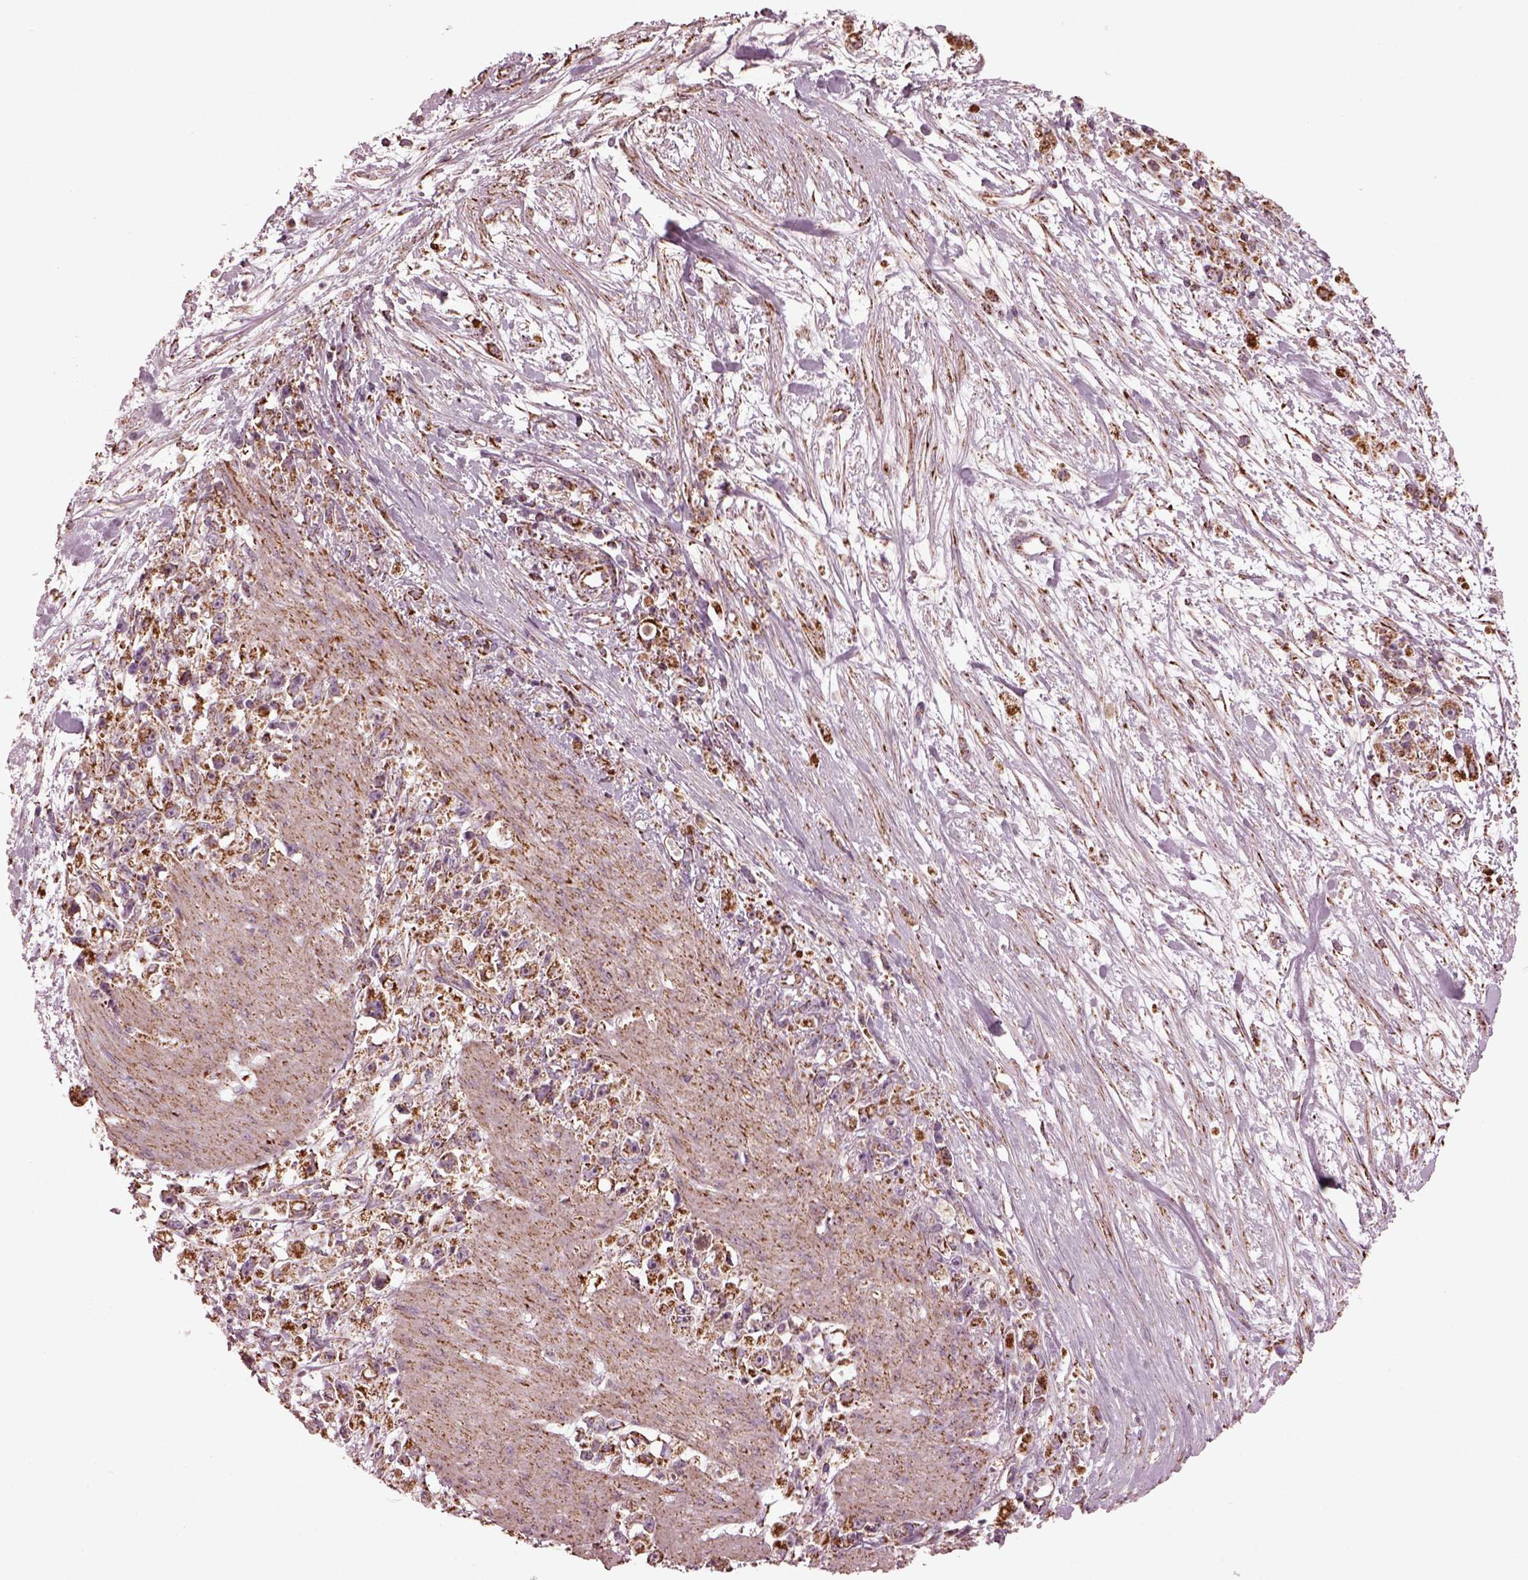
{"staining": {"intensity": "moderate", "quantity": "<25%", "location": "cytoplasmic/membranous"}, "tissue": "stomach cancer", "cell_type": "Tumor cells", "image_type": "cancer", "snomed": [{"axis": "morphology", "description": "Adenocarcinoma, NOS"}, {"axis": "topography", "description": "Stomach"}], "caption": "A histopathology image of stomach adenocarcinoma stained for a protein reveals moderate cytoplasmic/membranous brown staining in tumor cells.", "gene": "TMEM254", "patient": {"sex": "female", "age": 59}}